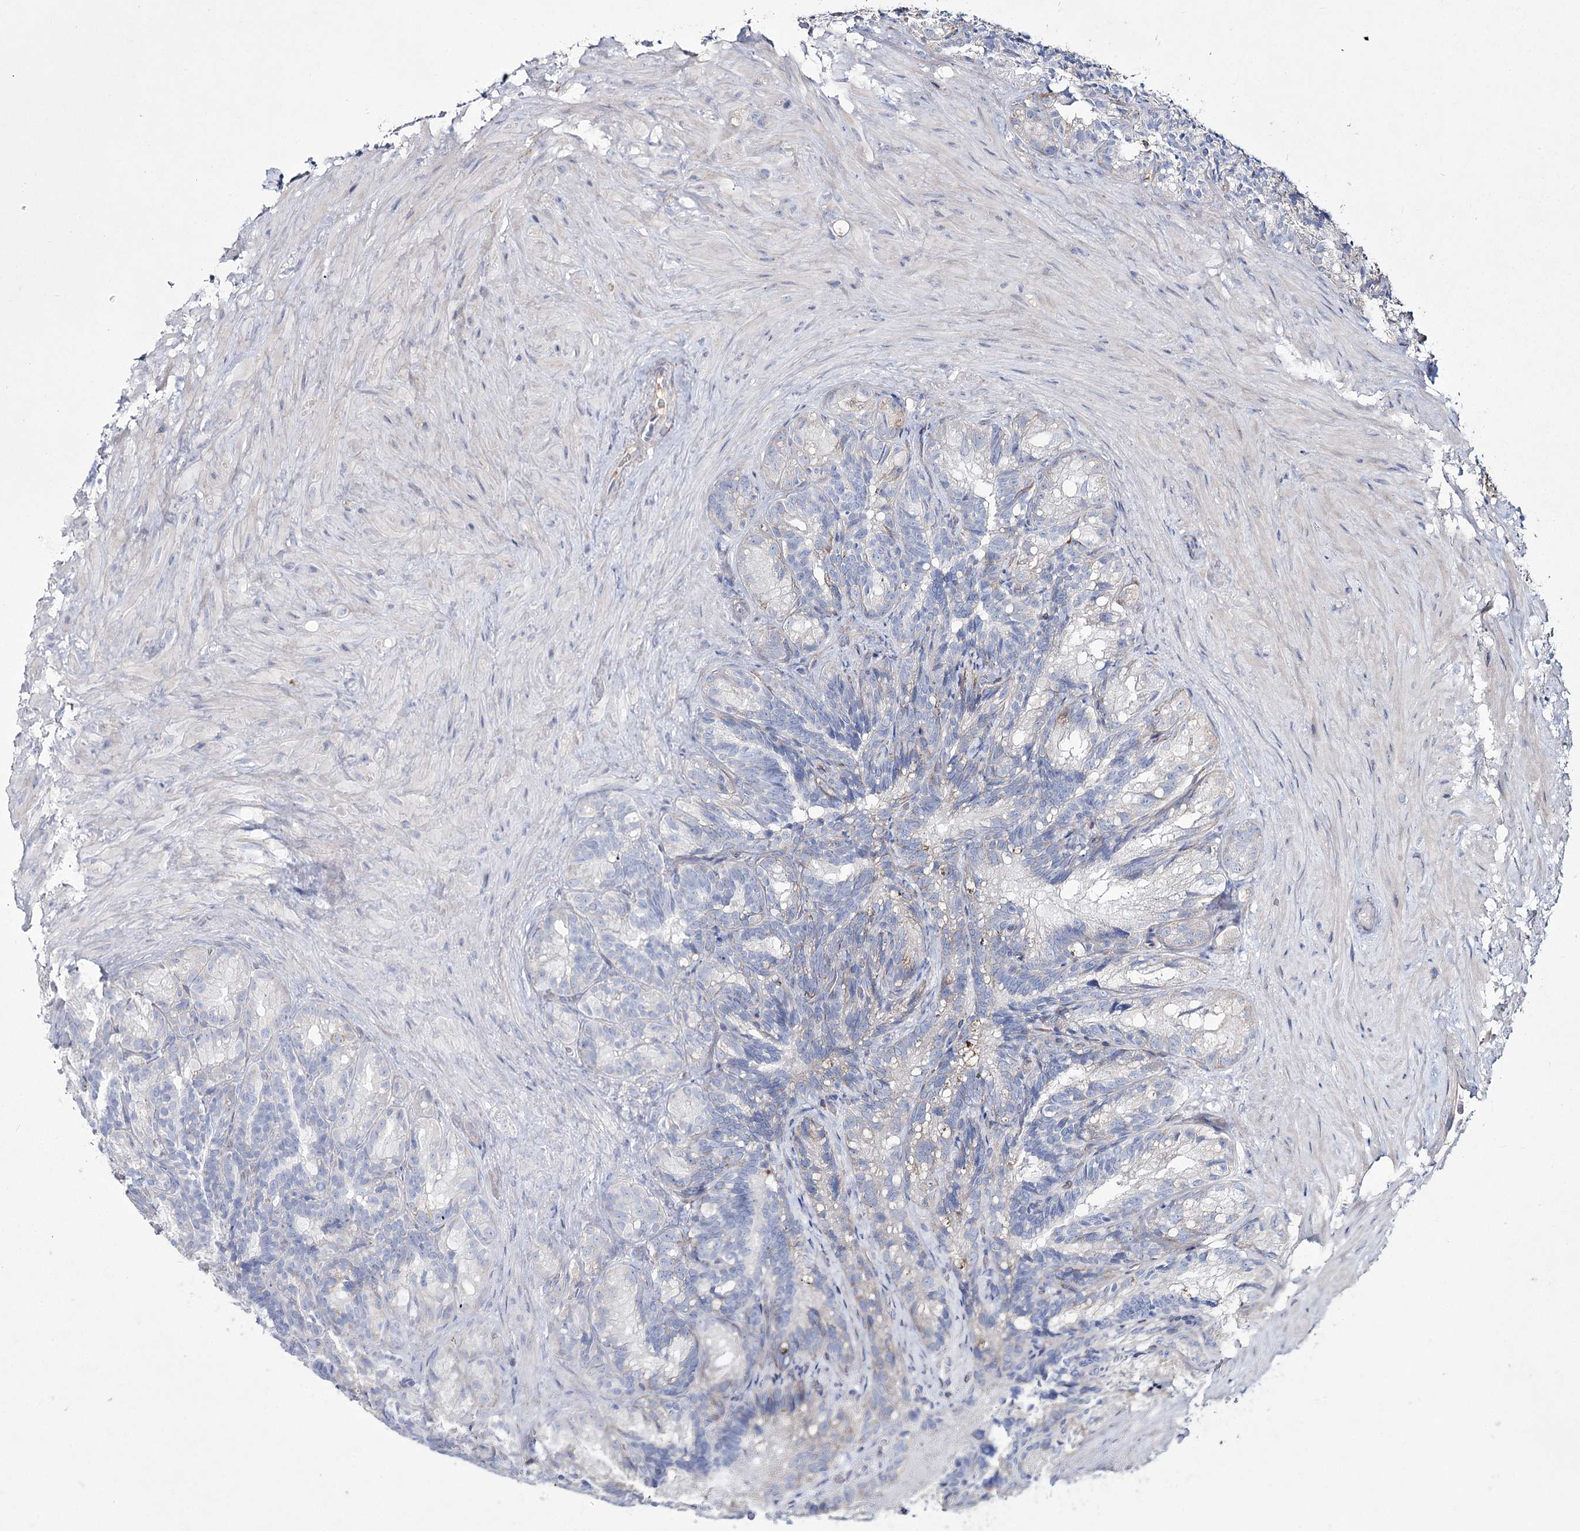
{"staining": {"intensity": "negative", "quantity": "none", "location": "none"}, "tissue": "seminal vesicle", "cell_type": "Glandular cells", "image_type": "normal", "snomed": [{"axis": "morphology", "description": "Normal tissue, NOS"}, {"axis": "topography", "description": "Seminal veicle"}], "caption": "Immunohistochemistry image of unremarkable seminal vesicle: human seminal vesicle stained with DAB reveals no significant protein staining in glandular cells.", "gene": "ME3", "patient": {"sex": "male", "age": 60}}